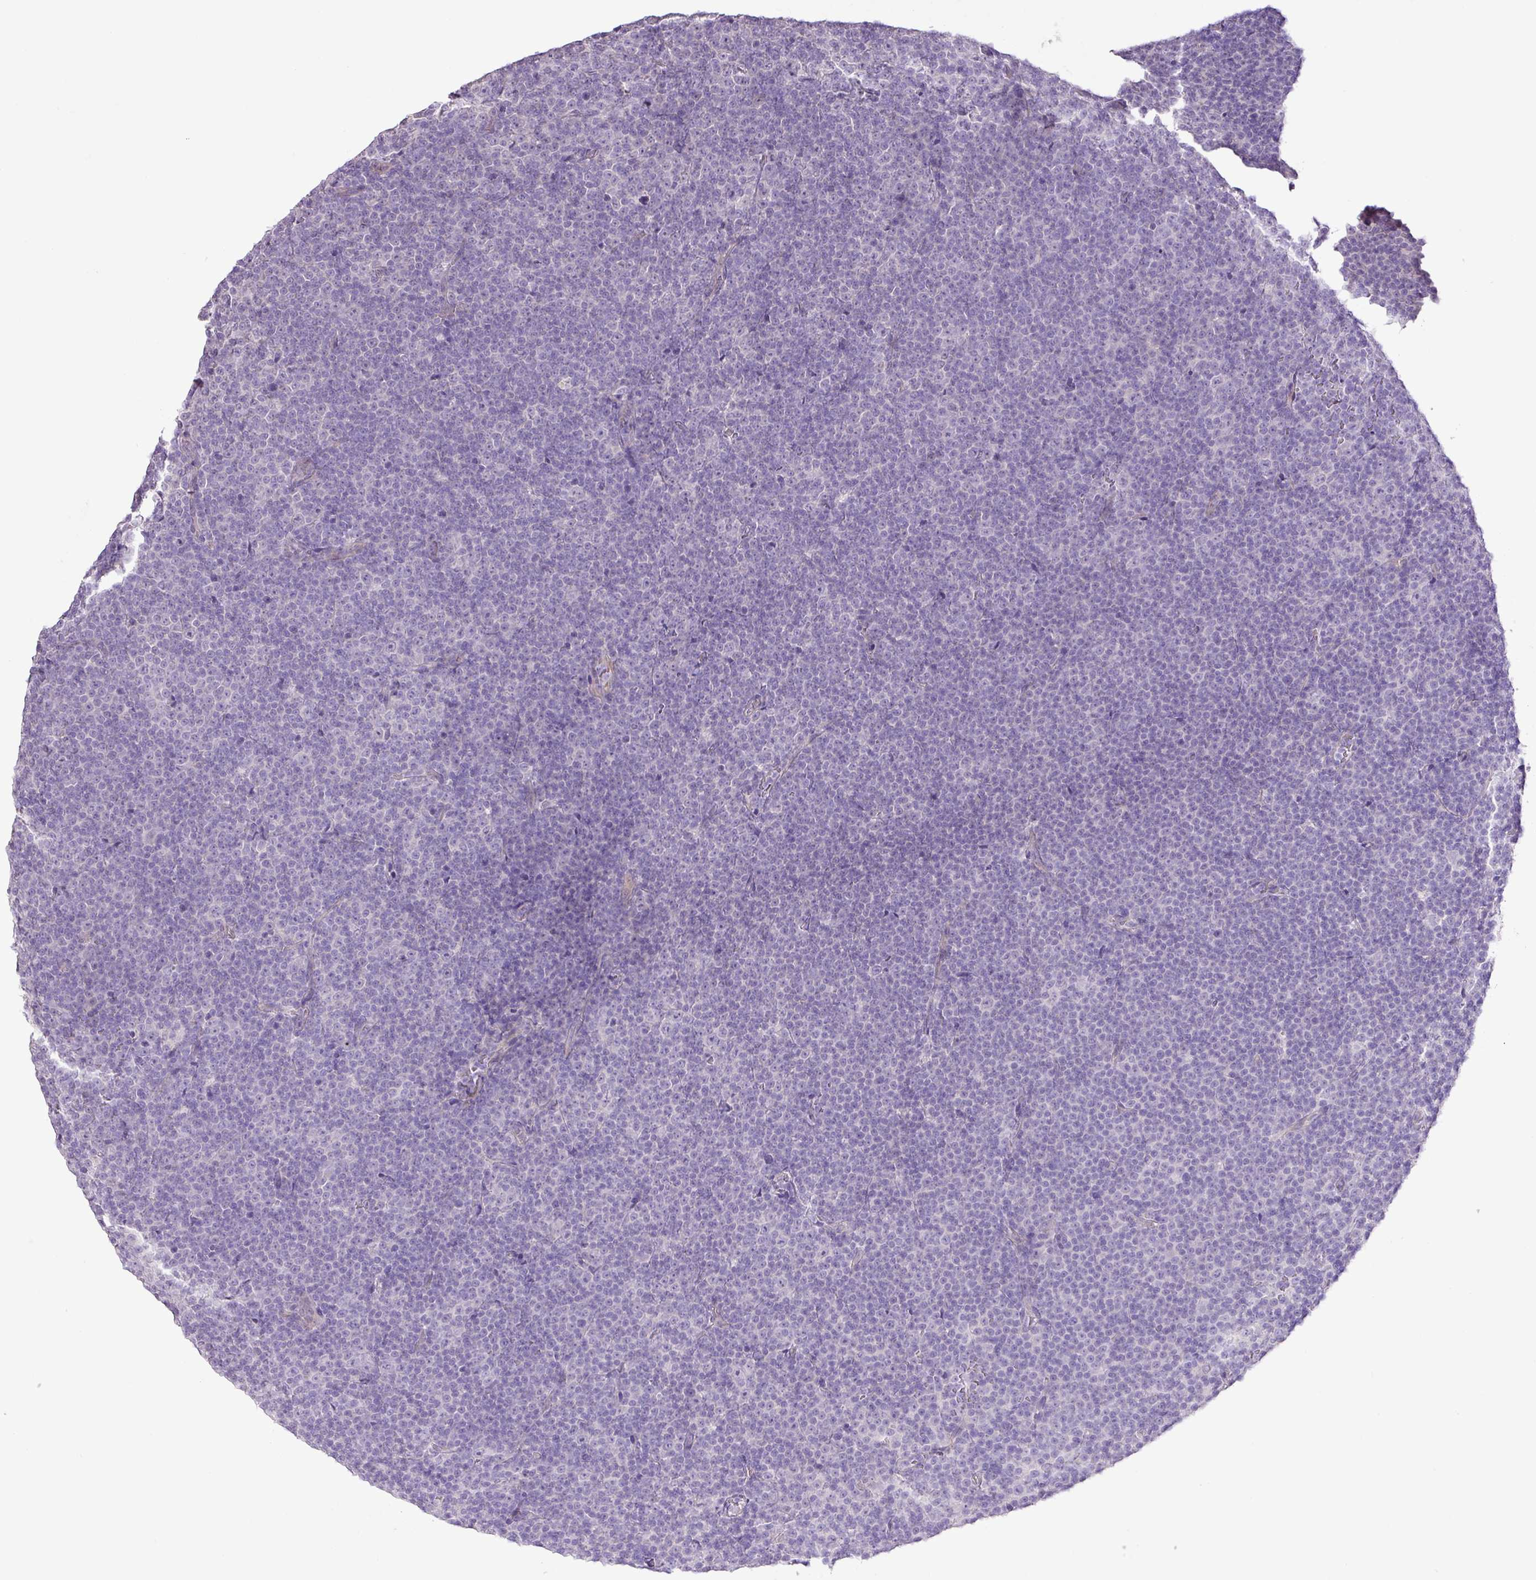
{"staining": {"intensity": "negative", "quantity": "none", "location": "none"}, "tissue": "lymphoma", "cell_type": "Tumor cells", "image_type": "cancer", "snomed": [{"axis": "morphology", "description": "Malignant lymphoma, non-Hodgkin's type, Low grade"}, {"axis": "topography", "description": "Lymph node"}], "caption": "High magnification brightfield microscopy of low-grade malignant lymphoma, non-Hodgkin's type stained with DAB (brown) and counterstained with hematoxylin (blue): tumor cells show no significant positivity.", "gene": "DIP2A", "patient": {"sex": "female", "age": 67}}